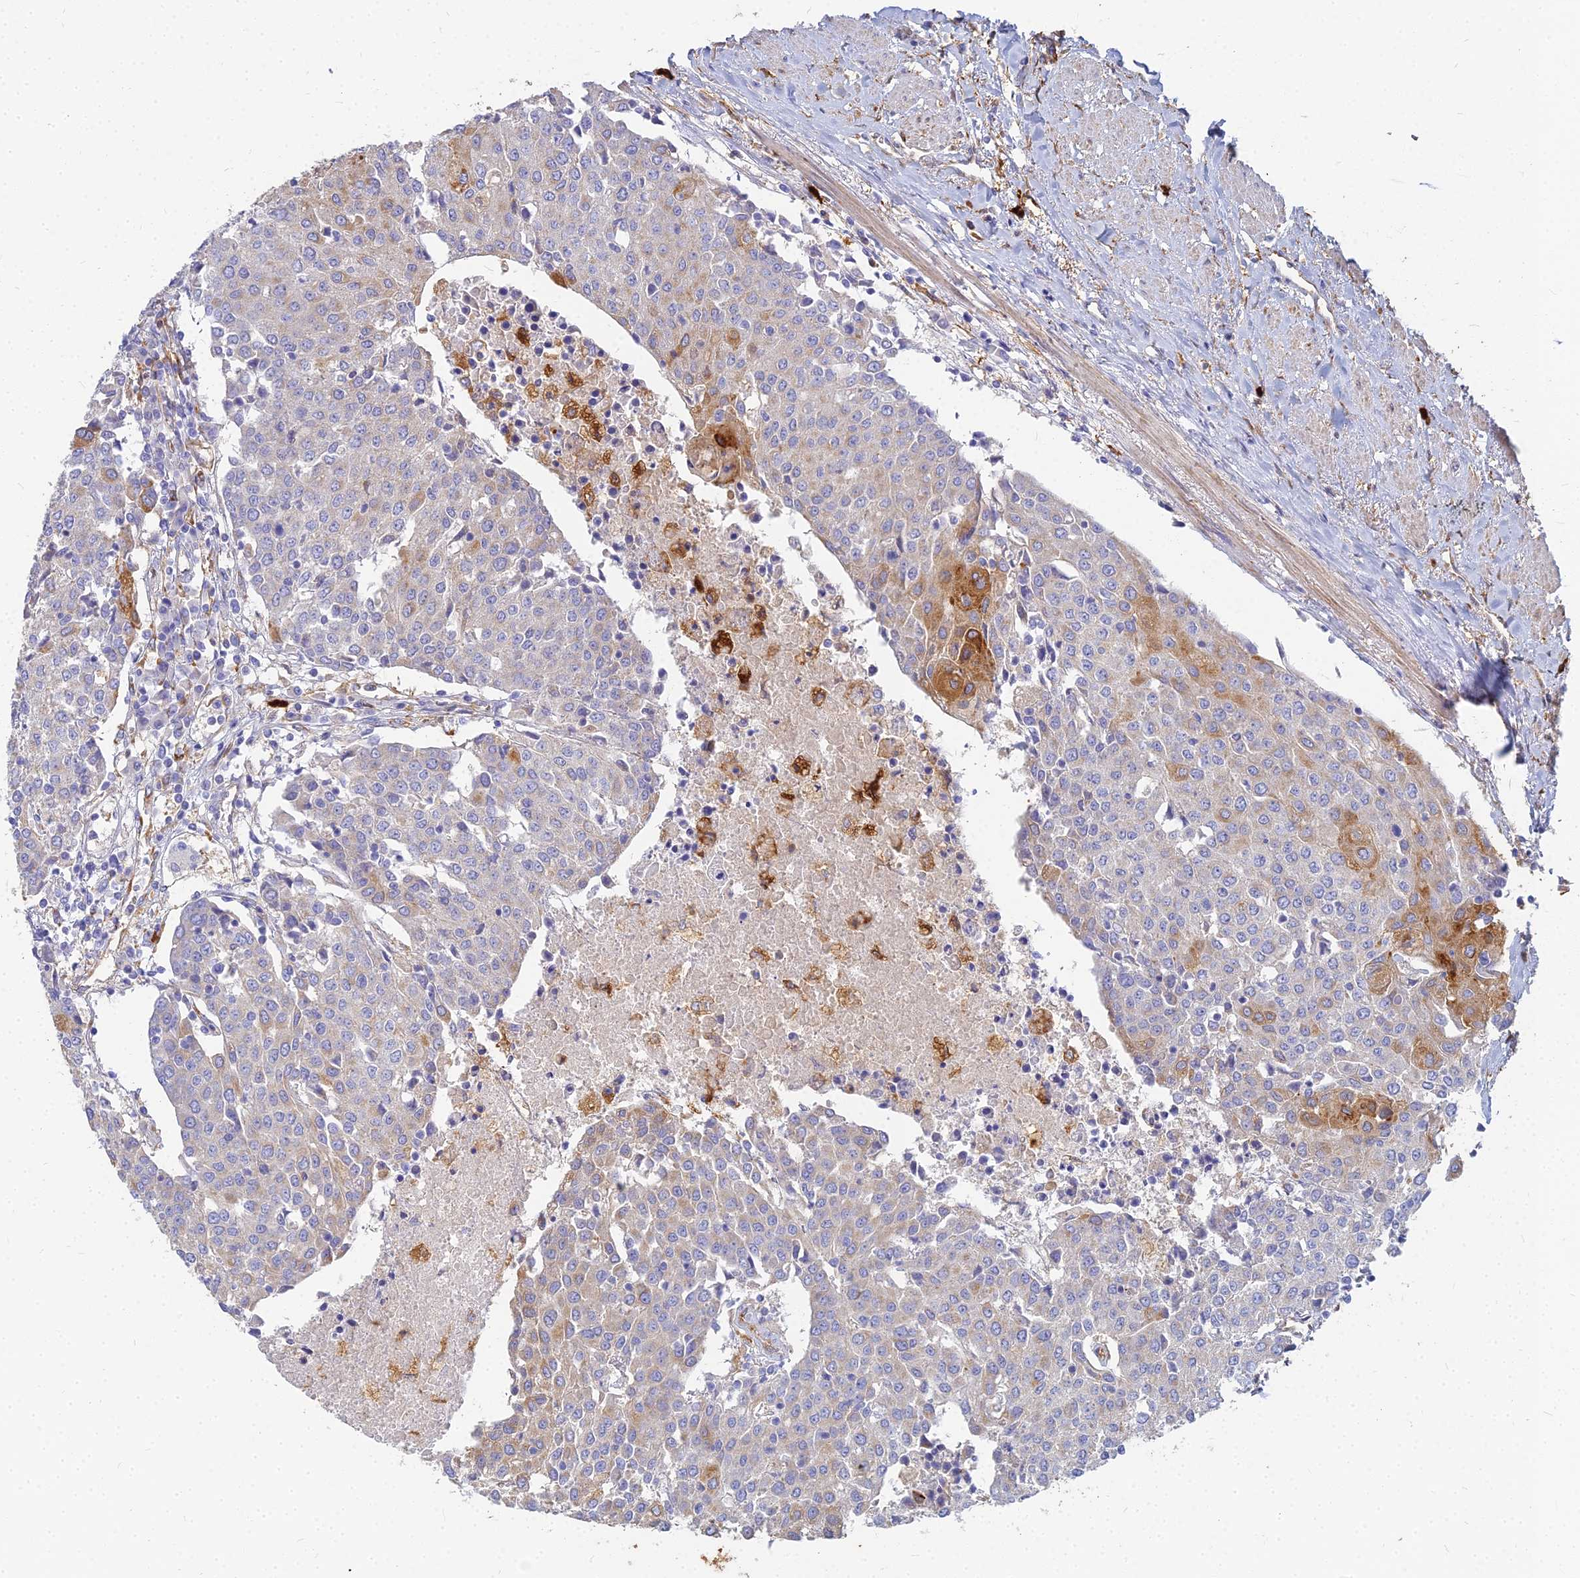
{"staining": {"intensity": "moderate", "quantity": "<25%", "location": "cytoplasmic/membranous"}, "tissue": "urothelial cancer", "cell_type": "Tumor cells", "image_type": "cancer", "snomed": [{"axis": "morphology", "description": "Urothelial carcinoma, High grade"}, {"axis": "topography", "description": "Urinary bladder"}], "caption": "High-power microscopy captured an immunohistochemistry (IHC) image of urothelial cancer, revealing moderate cytoplasmic/membranous positivity in about <25% of tumor cells.", "gene": "VAT1", "patient": {"sex": "female", "age": 85}}